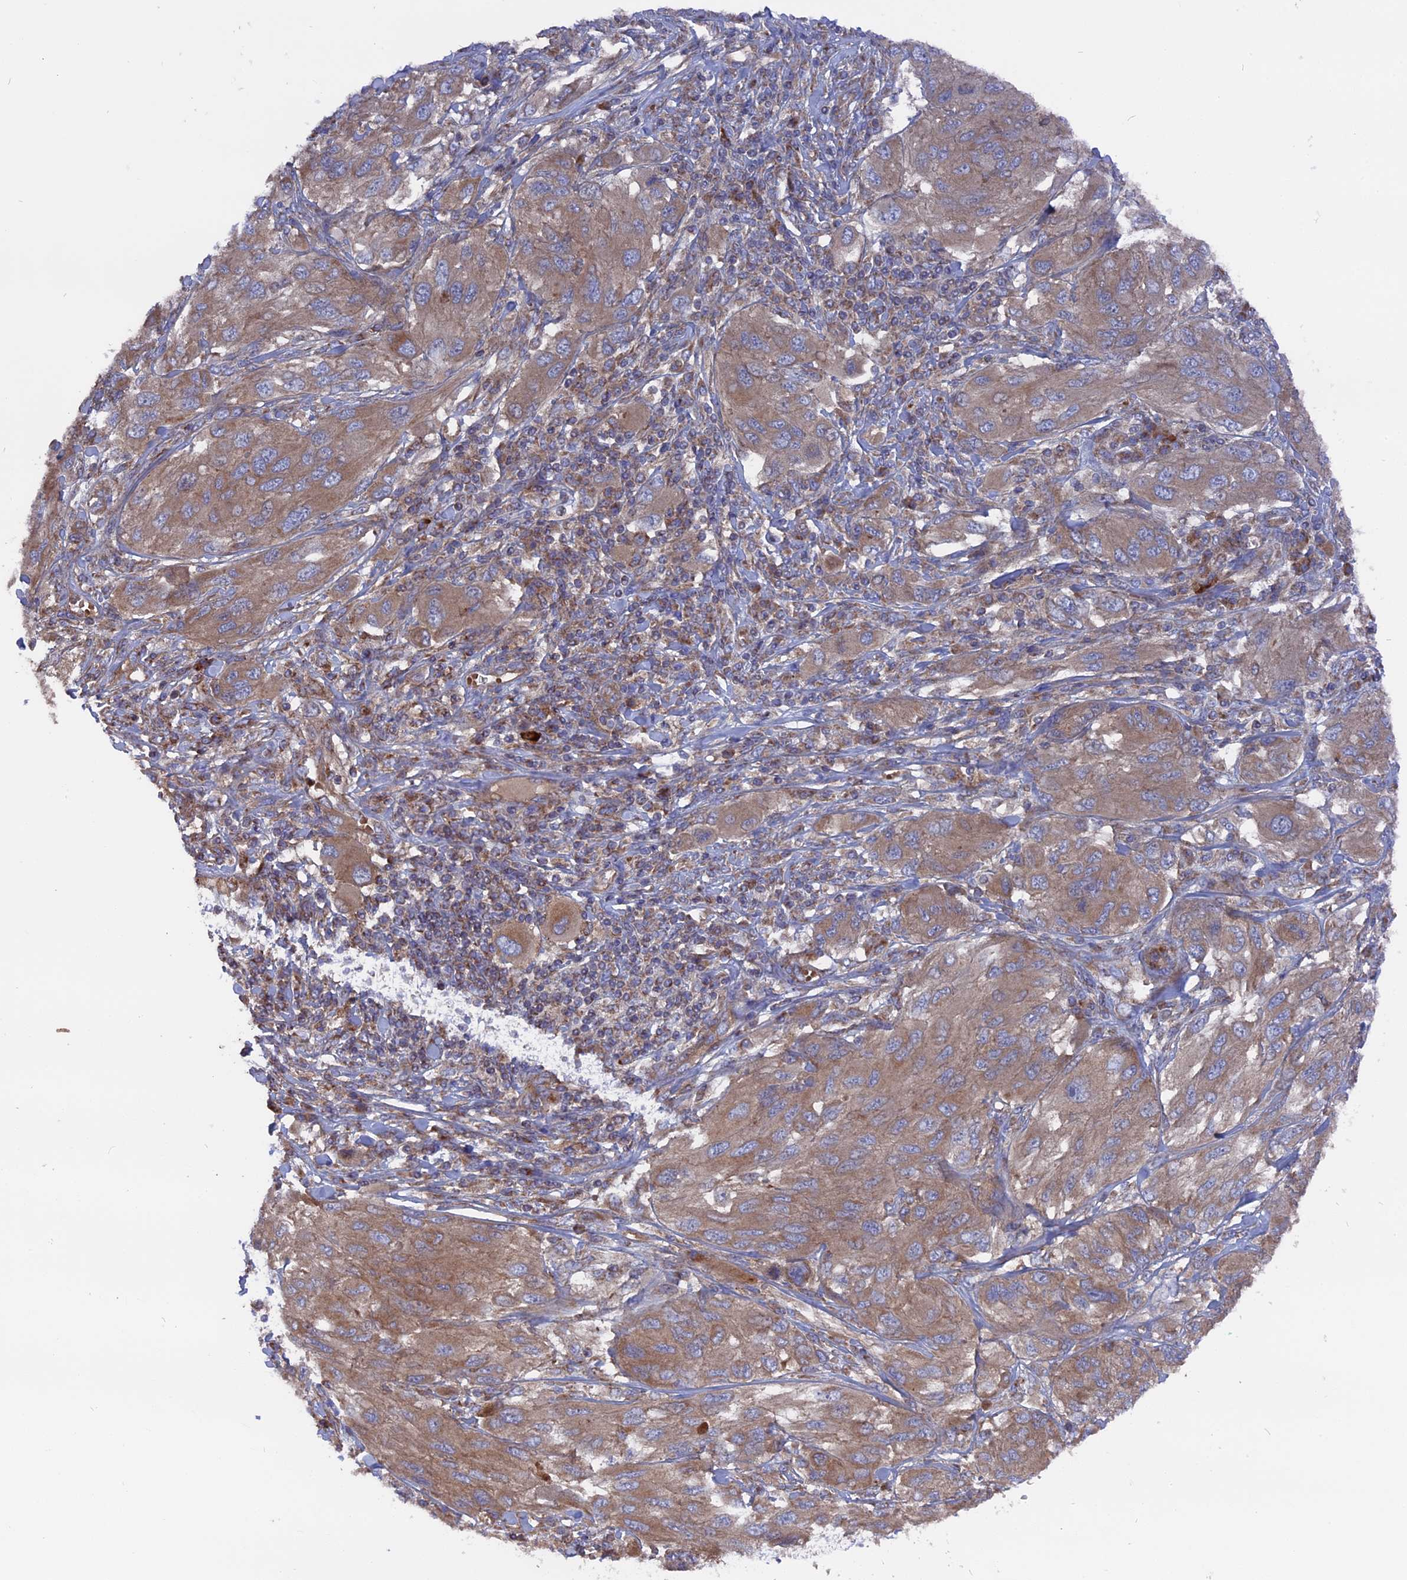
{"staining": {"intensity": "moderate", "quantity": ">75%", "location": "cytoplasmic/membranous"}, "tissue": "melanoma", "cell_type": "Tumor cells", "image_type": "cancer", "snomed": [{"axis": "morphology", "description": "Malignant melanoma, NOS"}, {"axis": "topography", "description": "Skin"}], "caption": "An image of melanoma stained for a protein reveals moderate cytoplasmic/membranous brown staining in tumor cells. (IHC, brightfield microscopy, high magnification).", "gene": "TELO2", "patient": {"sex": "female", "age": 91}}